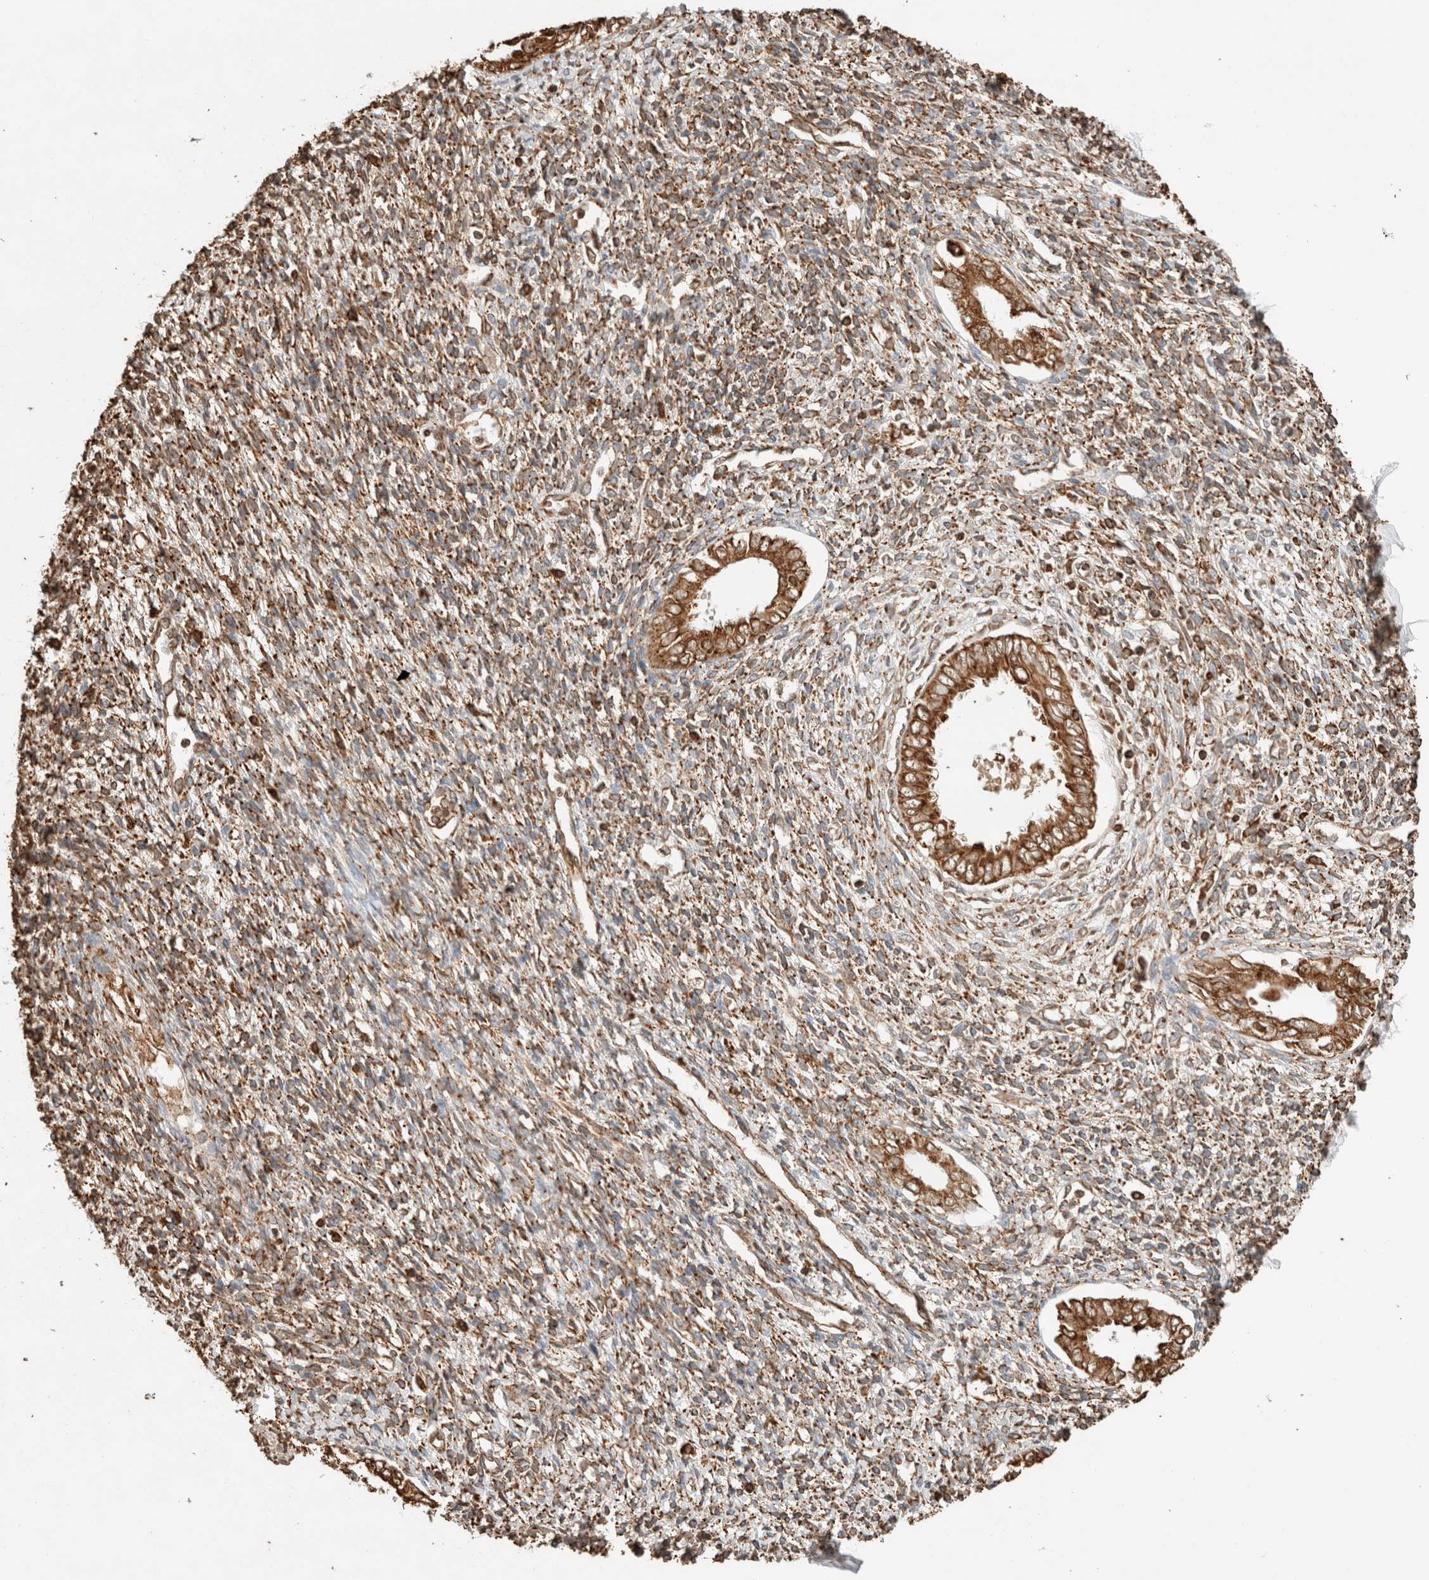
{"staining": {"intensity": "moderate", "quantity": "25%-75%", "location": "cytoplasmic/membranous"}, "tissue": "endometrium", "cell_type": "Cells in endometrial stroma", "image_type": "normal", "snomed": [{"axis": "morphology", "description": "Normal tissue, NOS"}, {"axis": "topography", "description": "Endometrium"}], "caption": "High-power microscopy captured an immunohistochemistry (IHC) histopathology image of normal endometrium, revealing moderate cytoplasmic/membranous expression in approximately 25%-75% of cells in endometrial stroma.", "gene": "ERAP1", "patient": {"sex": "female", "age": 66}}